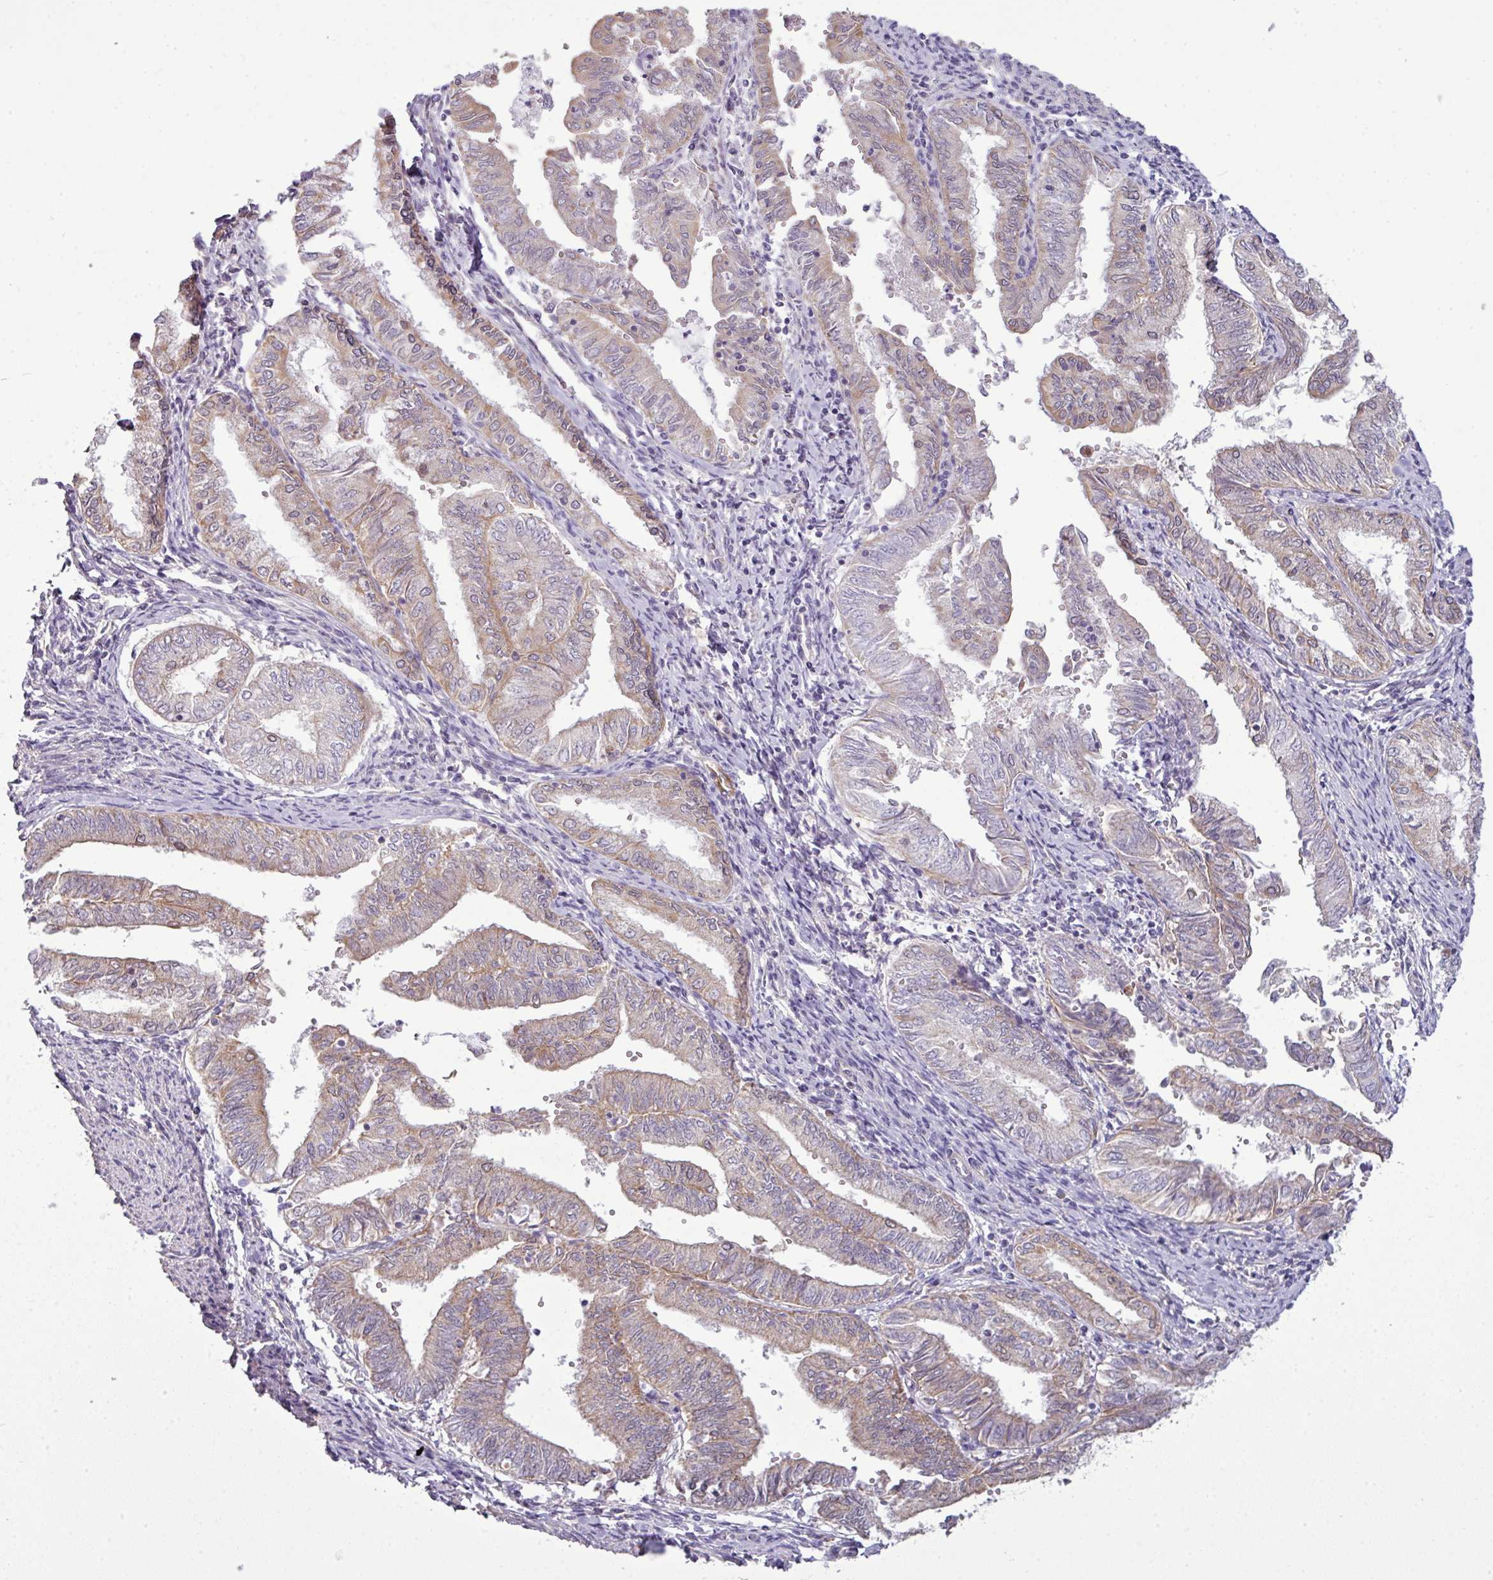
{"staining": {"intensity": "weak", "quantity": "25%-75%", "location": "cytoplasmic/membranous"}, "tissue": "endometrial cancer", "cell_type": "Tumor cells", "image_type": "cancer", "snomed": [{"axis": "morphology", "description": "Adenocarcinoma, NOS"}, {"axis": "topography", "description": "Endometrium"}], "caption": "Endometrial cancer stained with IHC exhibits weak cytoplasmic/membranous positivity in about 25%-75% of tumor cells. (Brightfield microscopy of DAB IHC at high magnification).", "gene": "ZNF217", "patient": {"sex": "female", "age": 66}}